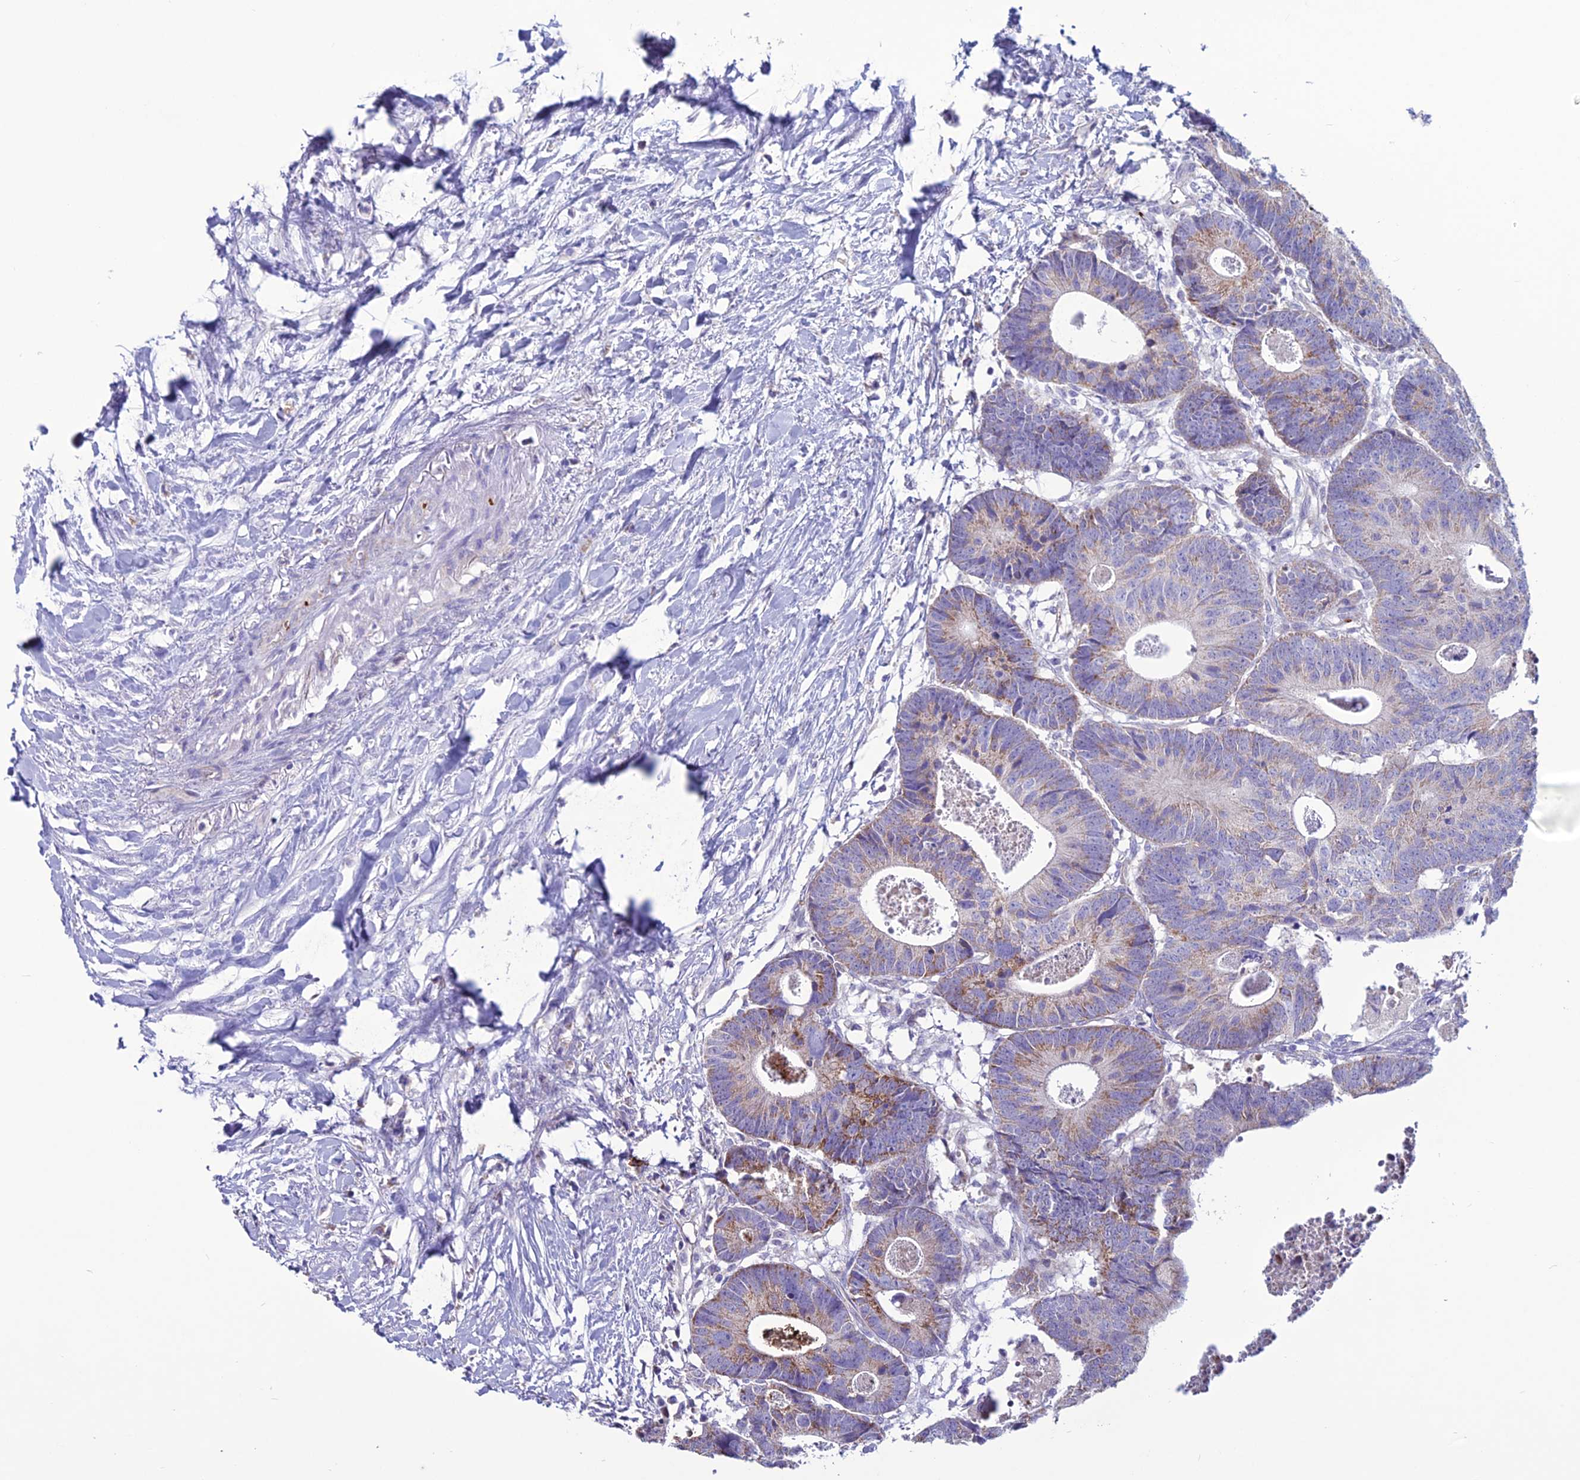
{"staining": {"intensity": "moderate", "quantity": ">75%", "location": "cytoplasmic/membranous"}, "tissue": "colorectal cancer", "cell_type": "Tumor cells", "image_type": "cancer", "snomed": [{"axis": "morphology", "description": "Adenocarcinoma, NOS"}, {"axis": "topography", "description": "Colon"}], "caption": "Protein expression analysis of human colorectal cancer reveals moderate cytoplasmic/membranous positivity in approximately >75% of tumor cells.", "gene": "C21orf140", "patient": {"sex": "female", "age": 57}}